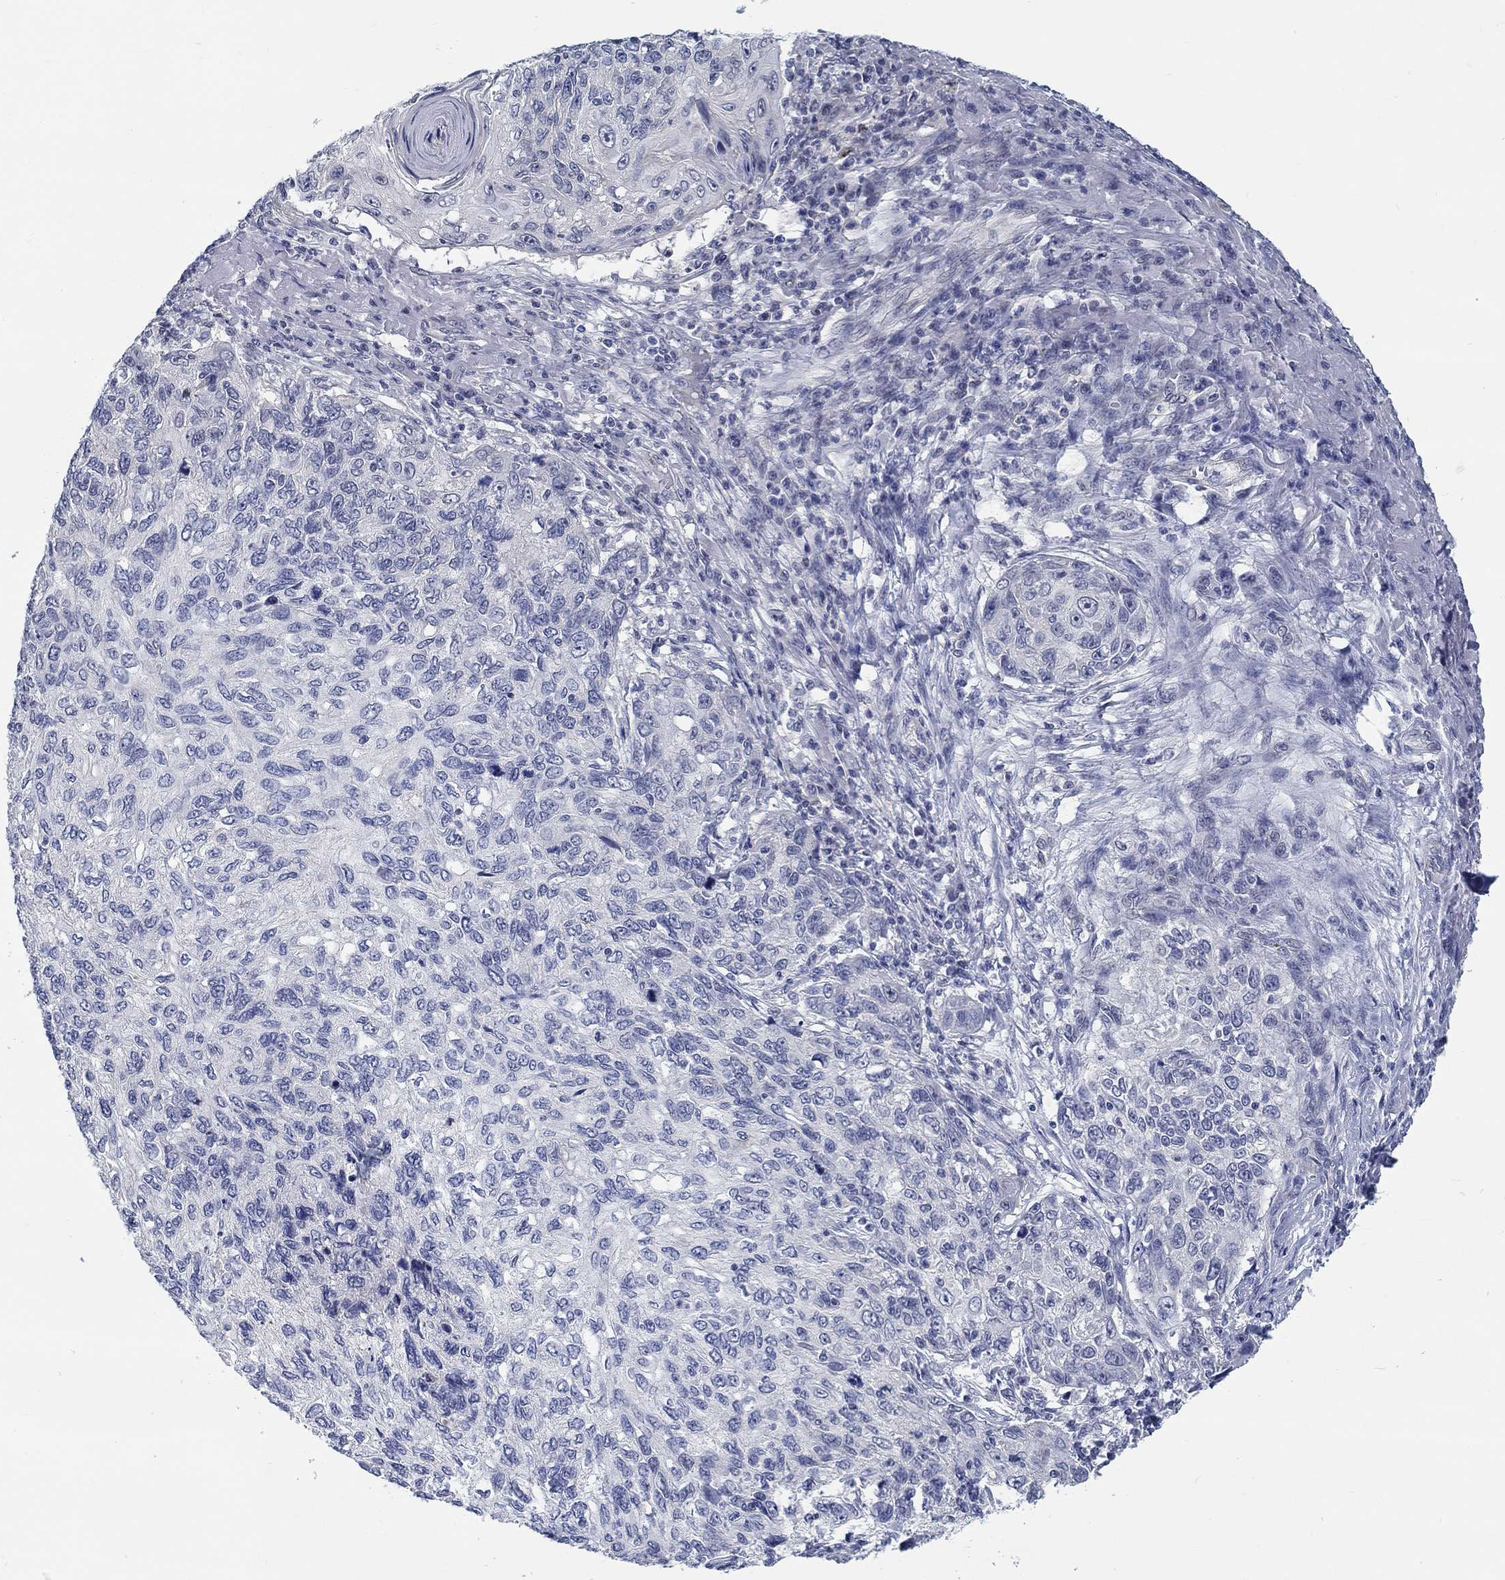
{"staining": {"intensity": "negative", "quantity": "none", "location": "none"}, "tissue": "skin cancer", "cell_type": "Tumor cells", "image_type": "cancer", "snomed": [{"axis": "morphology", "description": "Squamous cell carcinoma, NOS"}, {"axis": "topography", "description": "Skin"}], "caption": "Image shows no significant protein positivity in tumor cells of skin cancer (squamous cell carcinoma).", "gene": "SMIM18", "patient": {"sex": "male", "age": 92}}